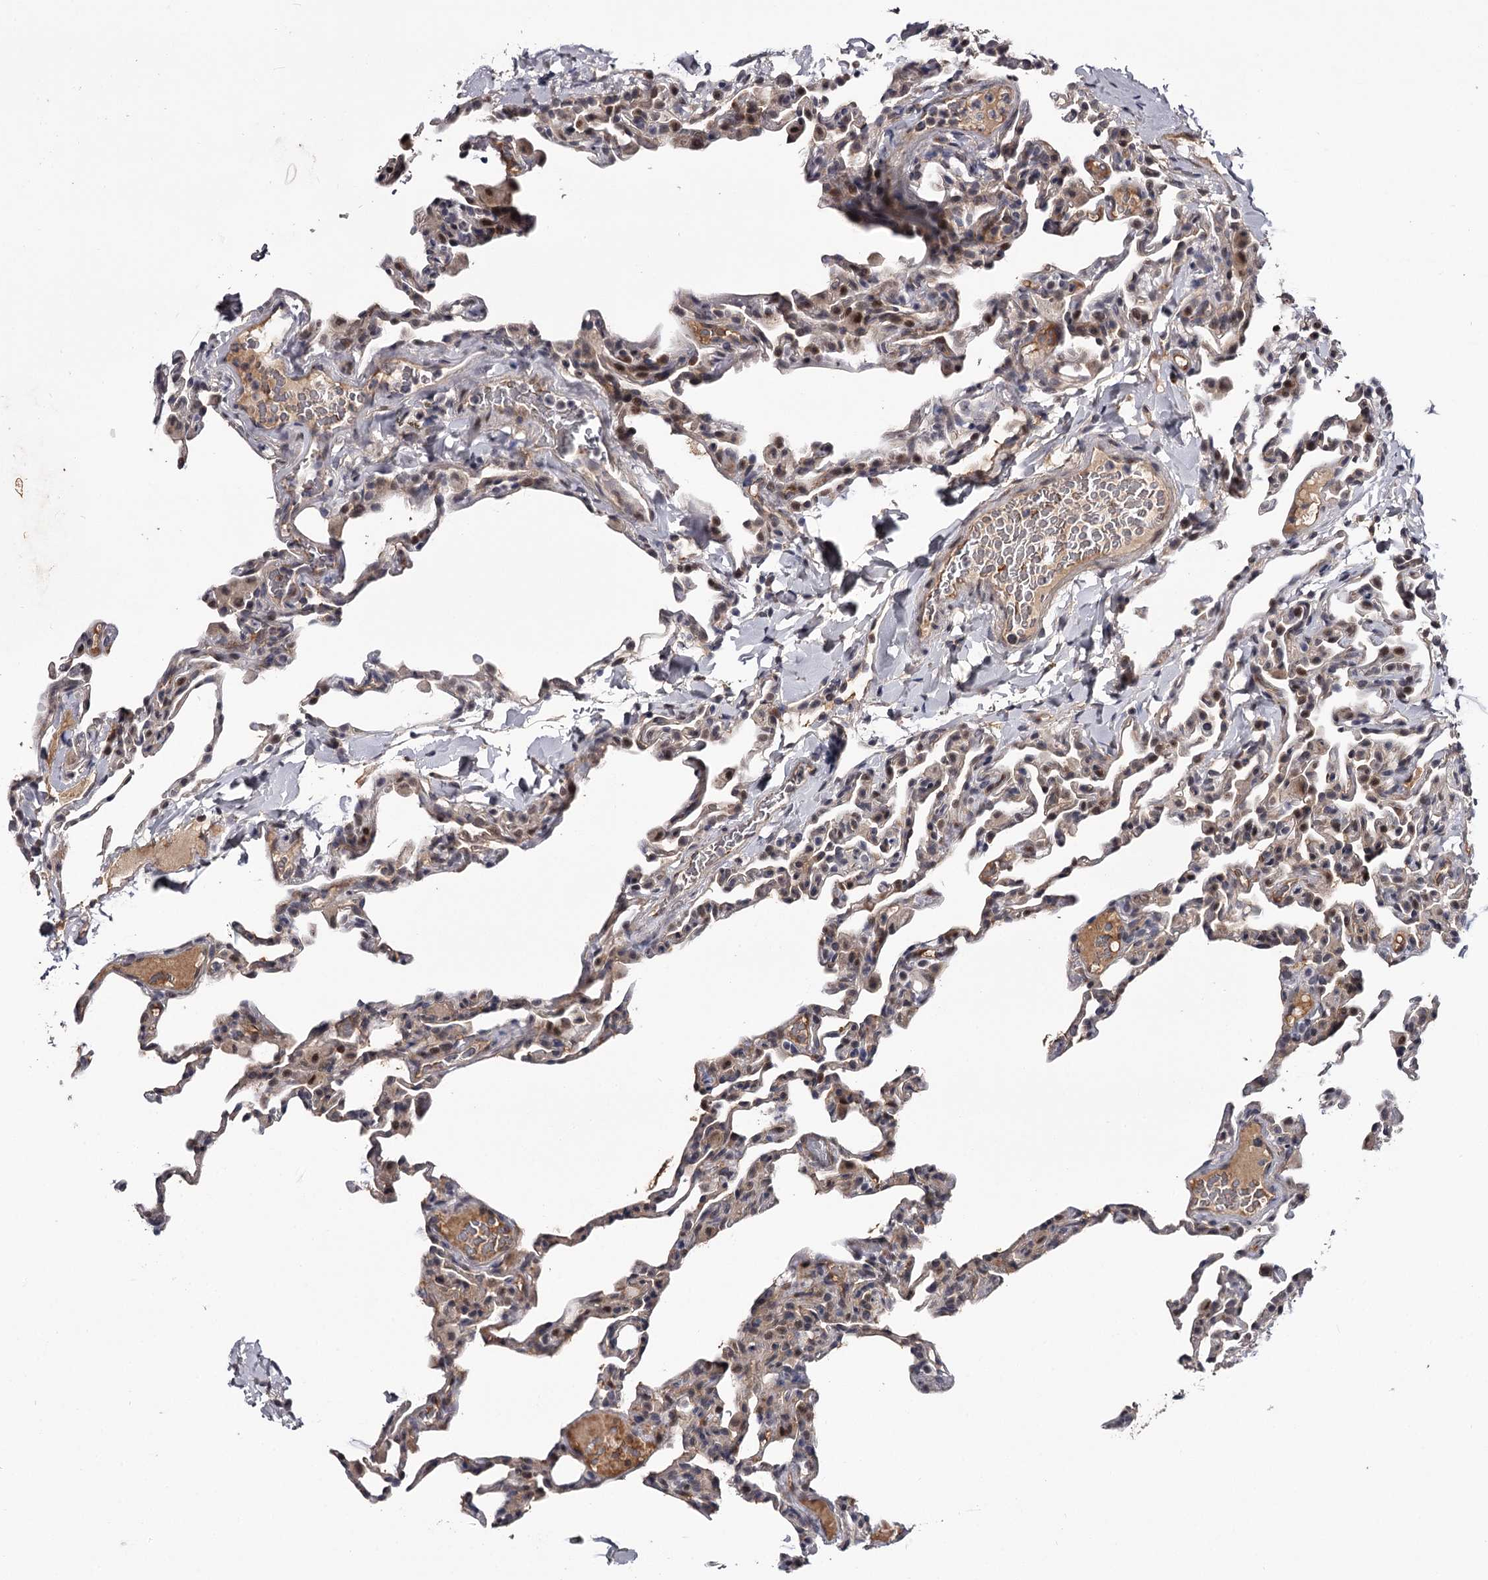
{"staining": {"intensity": "weak", "quantity": "25%-75%", "location": "cytoplasmic/membranous"}, "tissue": "lung", "cell_type": "Alveolar cells", "image_type": "normal", "snomed": [{"axis": "morphology", "description": "Normal tissue, NOS"}, {"axis": "topography", "description": "Lung"}], "caption": "Weak cytoplasmic/membranous expression is present in approximately 25%-75% of alveolar cells in normal lung.", "gene": "RNF44", "patient": {"sex": "male", "age": 20}}